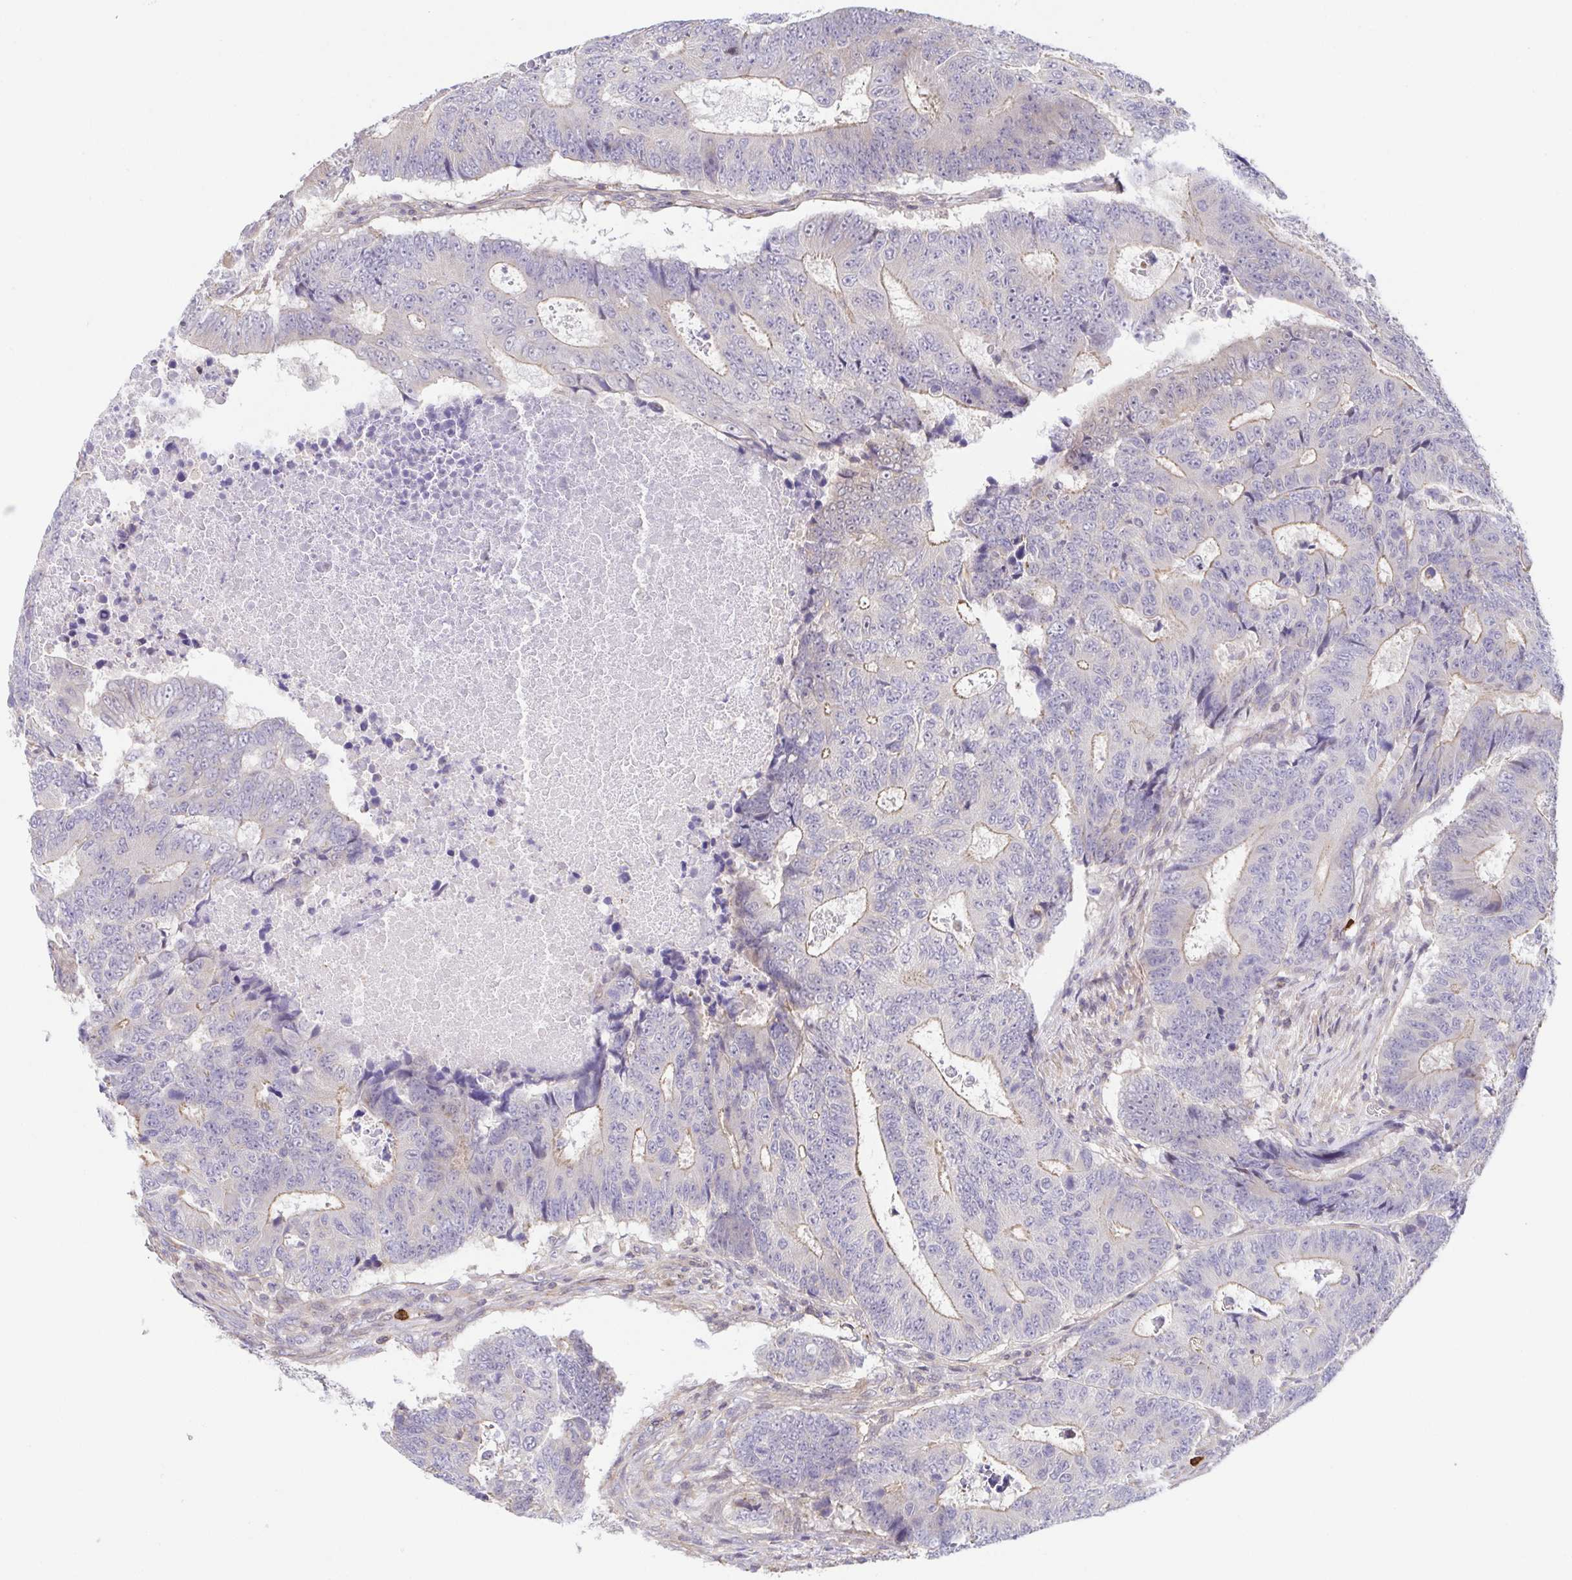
{"staining": {"intensity": "weak", "quantity": "25%-75%", "location": "cytoplasmic/membranous"}, "tissue": "colorectal cancer", "cell_type": "Tumor cells", "image_type": "cancer", "snomed": [{"axis": "morphology", "description": "Adenocarcinoma, NOS"}, {"axis": "topography", "description": "Colon"}], "caption": "The photomicrograph demonstrates a brown stain indicating the presence of a protein in the cytoplasmic/membranous of tumor cells in colorectal cancer. (Stains: DAB in brown, nuclei in blue, Microscopy: brightfield microscopy at high magnification).", "gene": "PREPL", "patient": {"sex": "female", "age": 48}}